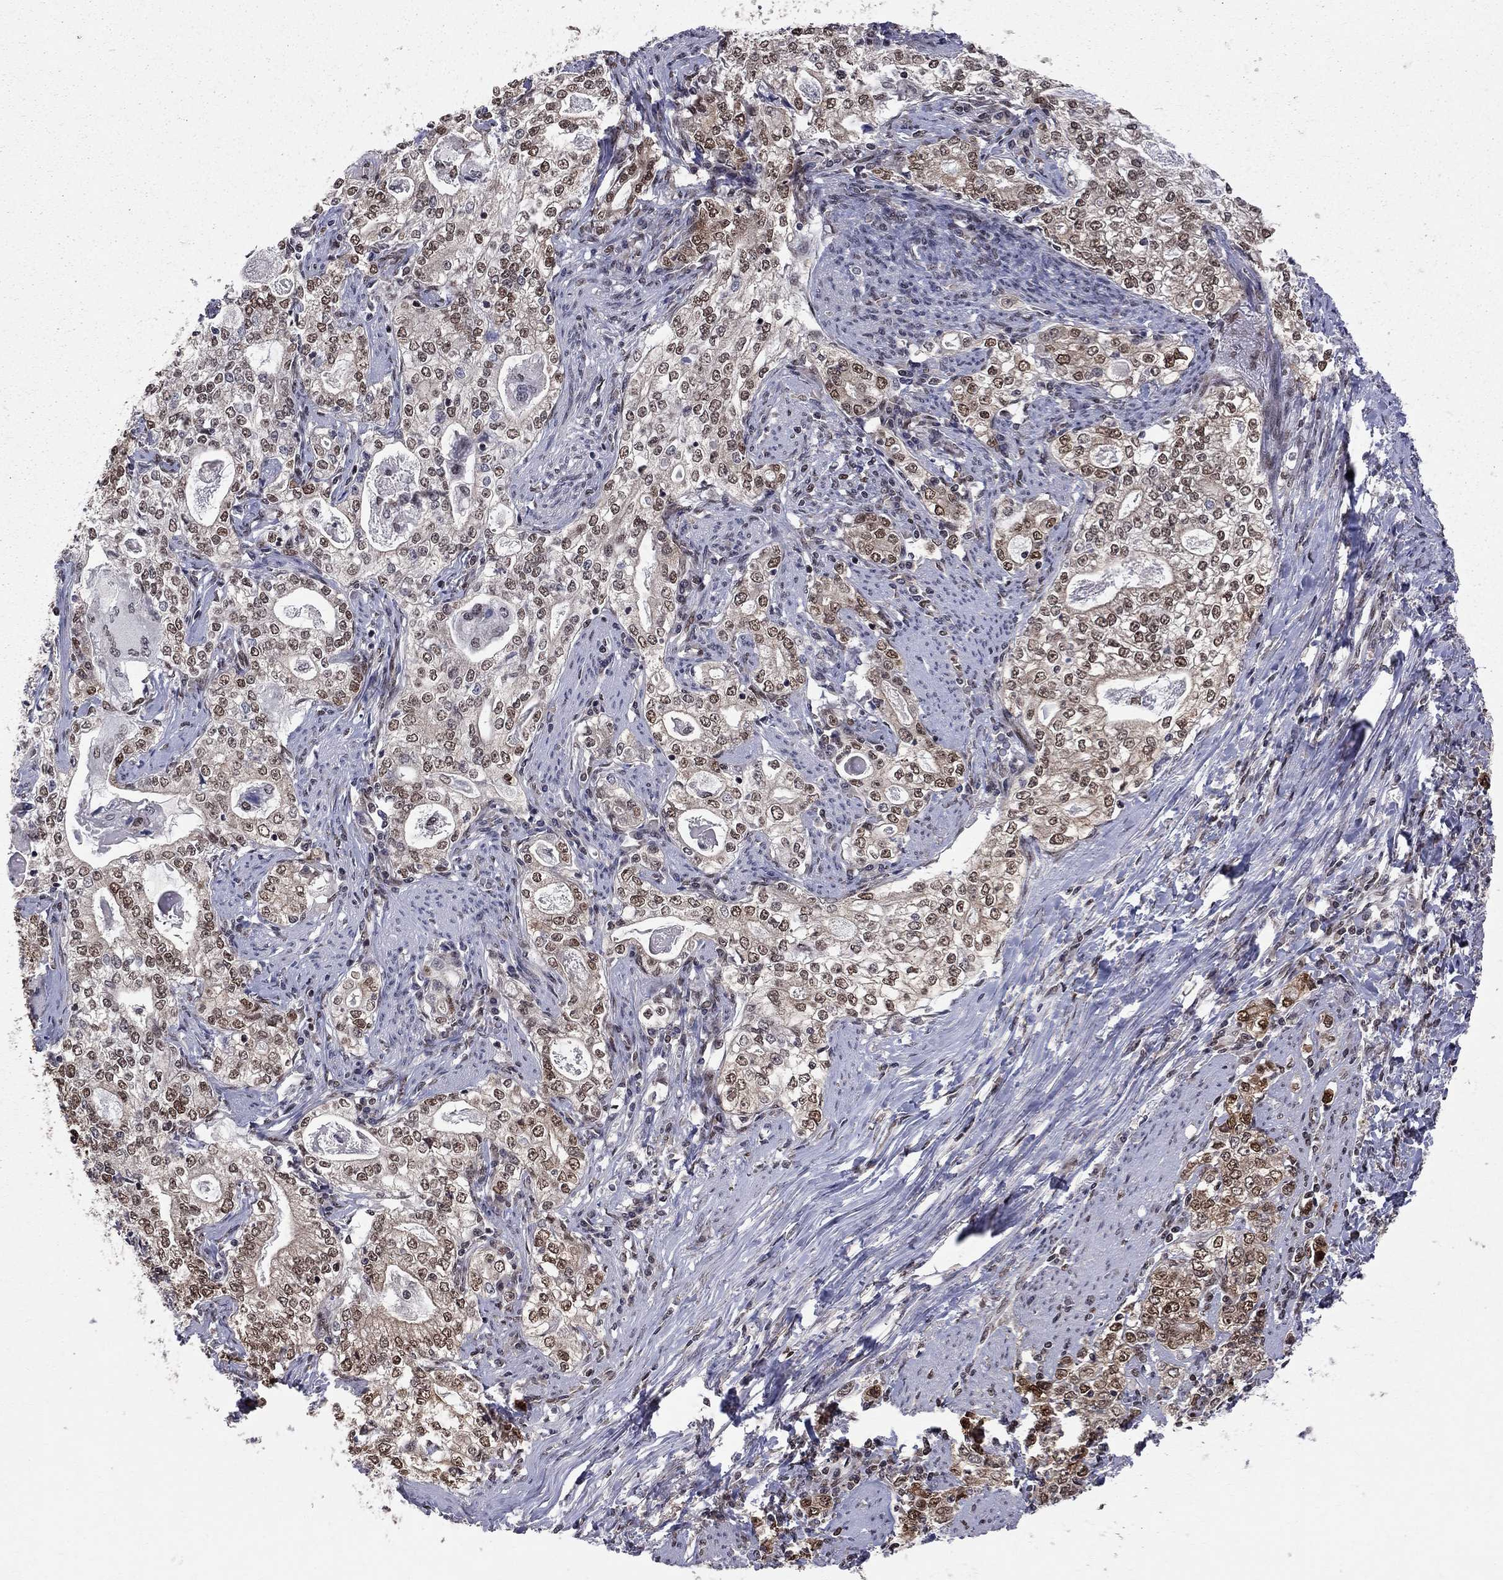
{"staining": {"intensity": "strong", "quantity": "25%-75%", "location": "cytoplasmic/membranous,nuclear"}, "tissue": "stomach cancer", "cell_type": "Tumor cells", "image_type": "cancer", "snomed": [{"axis": "morphology", "description": "Adenocarcinoma, NOS"}, {"axis": "topography", "description": "Stomach, lower"}], "caption": "About 25%-75% of tumor cells in stomach cancer (adenocarcinoma) exhibit strong cytoplasmic/membranous and nuclear protein staining as visualized by brown immunohistochemical staining.", "gene": "SAP30L", "patient": {"sex": "female", "age": 72}}